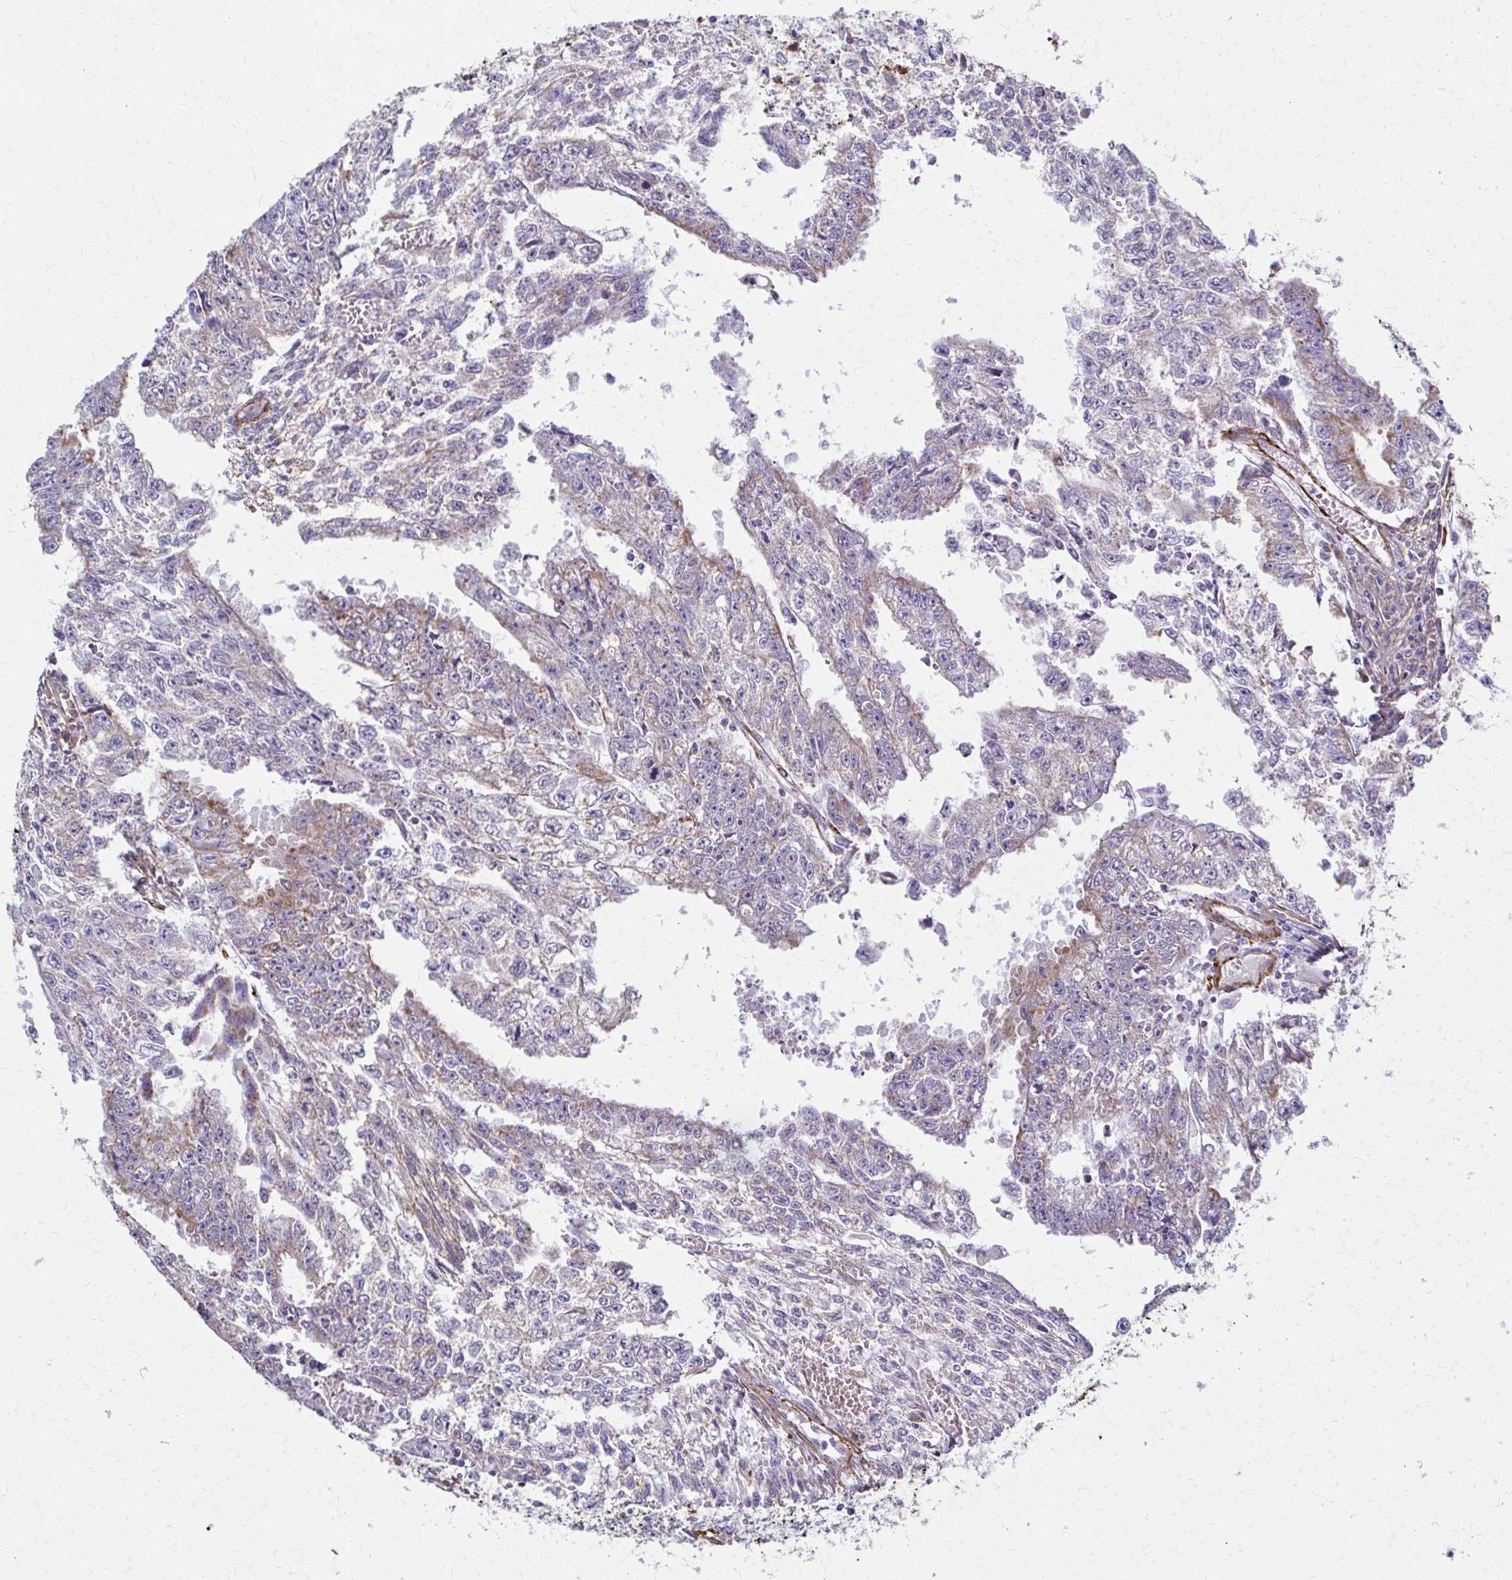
{"staining": {"intensity": "weak", "quantity": "<25%", "location": "cytoplasmic/membranous"}, "tissue": "testis cancer", "cell_type": "Tumor cells", "image_type": "cancer", "snomed": [{"axis": "morphology", "description": "Carcinoma, Embryonal, NOS"}, {"axis": "morphology", "description": "Teratoma, malignant, NOS"}, {"axis": "topography", "description": "Testis"}], "caption": "Image shows no protein staining in tumor cells of testis cancer tissue. (Stains: DAB IHC with hematoxylin counter stain, Microscopy: brightfield microscopy at high magnification).", "gene": "TIMMDC1", "patient": {"sex": "male", "age": 24}}